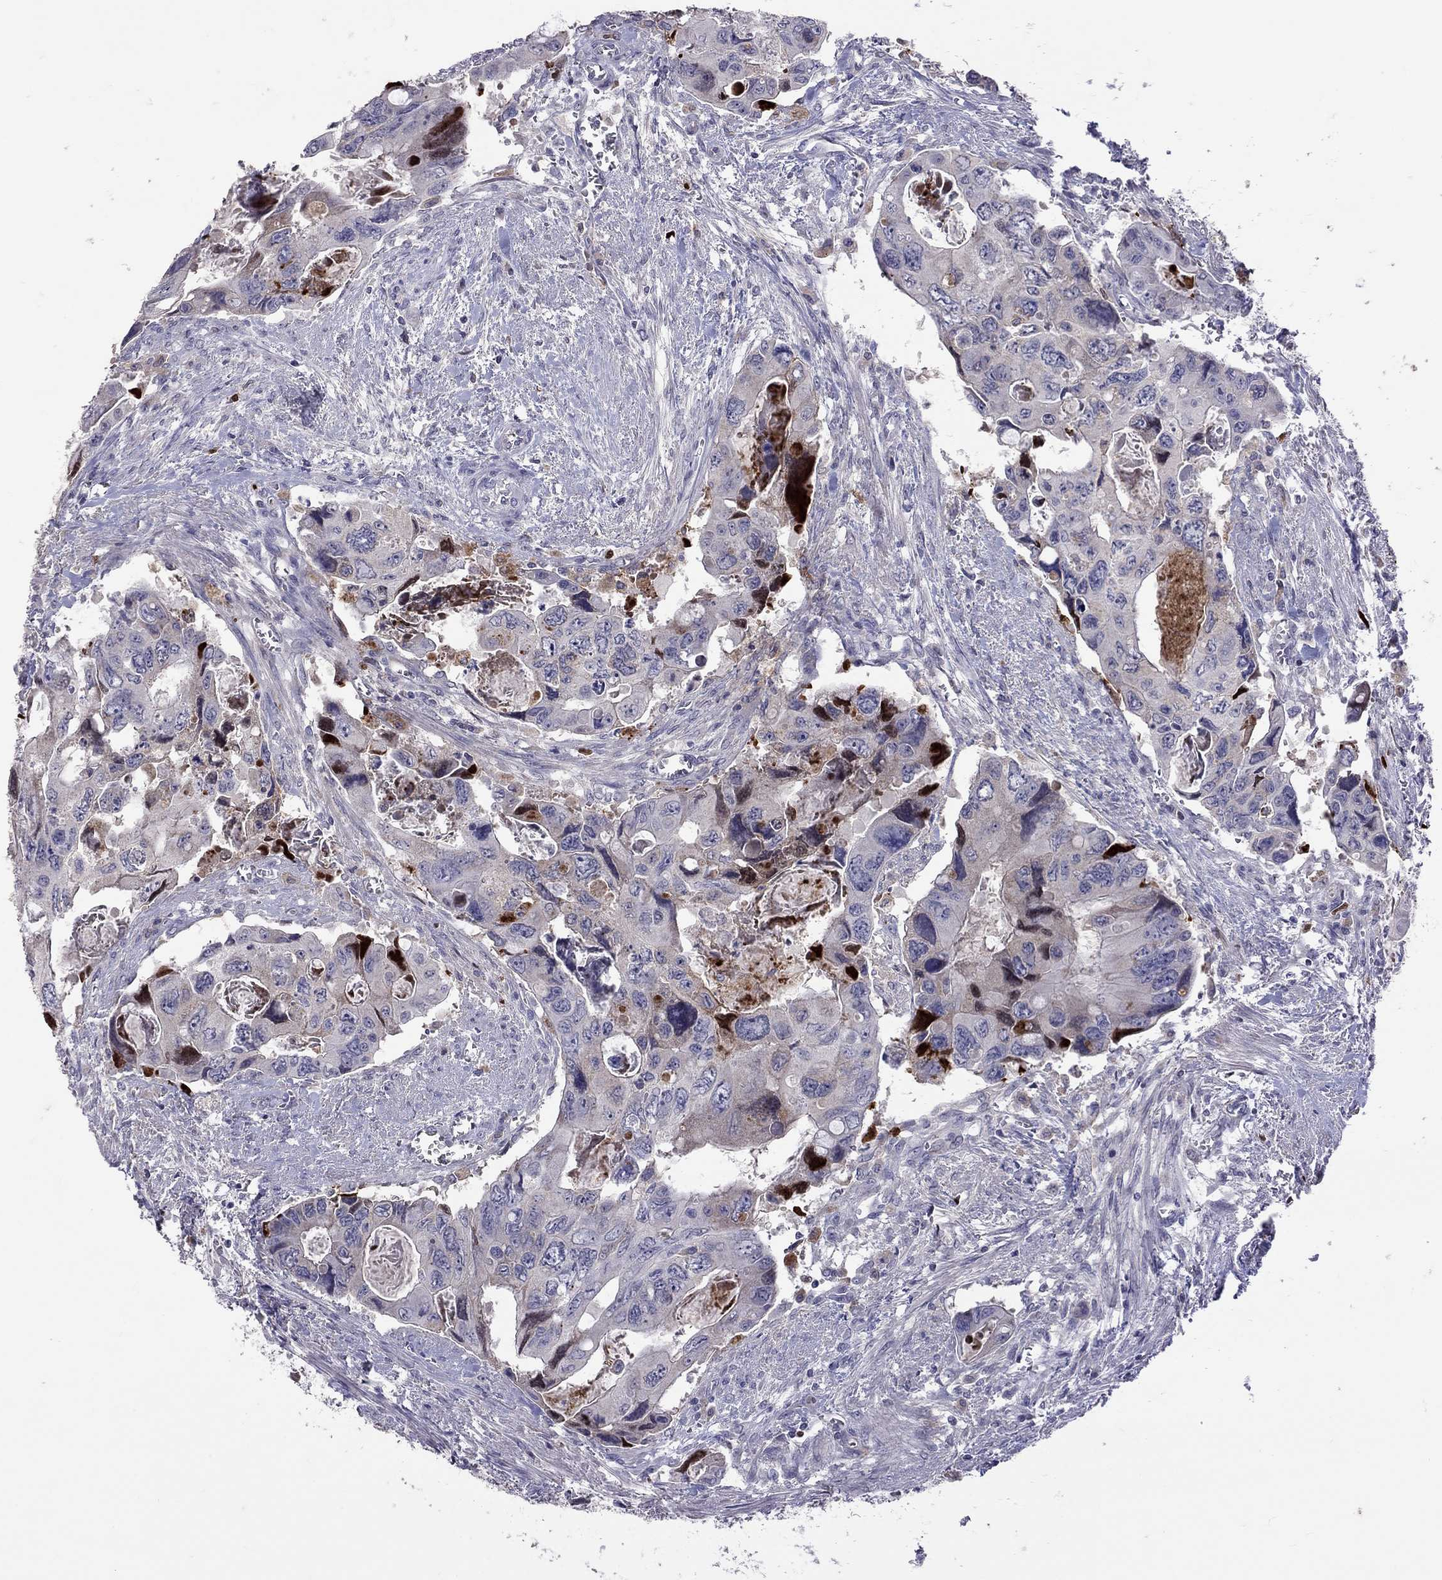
{"staining": {"intensity": "negative", "quantity": "none", "location": "none"}, "tissue": "colorectal cancer", "cell_type": "Tumor cells", "image_type": "cancer", "snomed": [{"axis": "morphology", "description": "Adenocarcinoma, NOS"}, {"axis": "topography", "description": "Rectum"}], "caption": "Immunohistochemistry (IHC) histopathology image of neoplastic tissue: human colorectal adenocarcinoma stained with DAB exhibits no significant protein positivity in tumor cells.", "gene": "SERPINA3", "patient": {"sex": "male", "age": 62}}